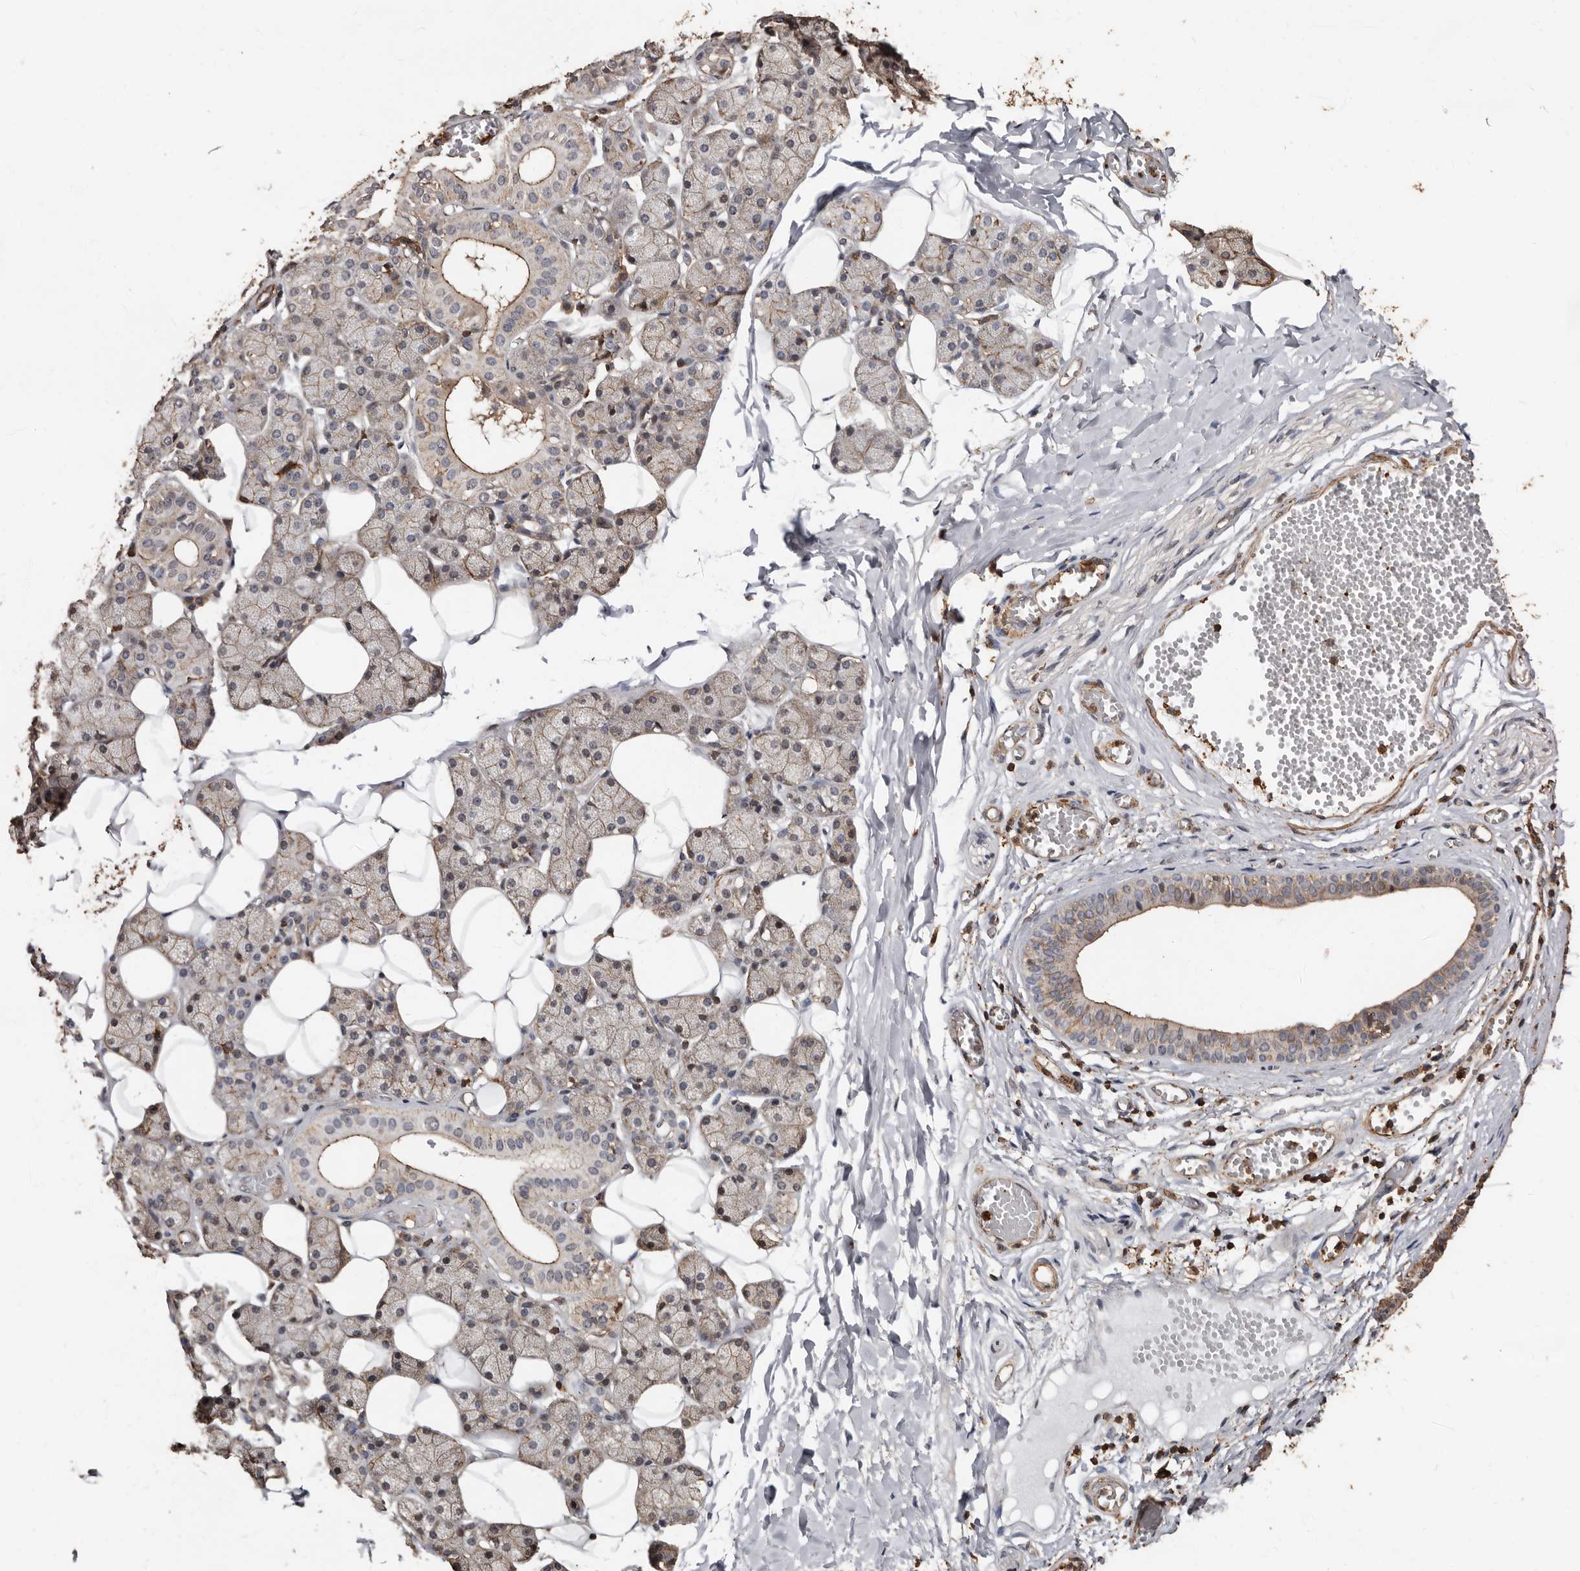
{"staining": {"intensity": "weak", "quantity": "25%-75%", "location": "cytoplasmic/membranous"}, "tissue": "salivary gland", "cell_type": "Glandular cells", "image_type": "normal", "snomed": [{"axis": "morphology", "description": "Normal tissue, NOS"}, {"axis": "topography", "description": "Salivary gland"}], "caption": "IHC photomicrograph of normal salivary gland stained for a protein (brown), which displays low levels of weak cytoplasmic/membranous expression in about 25%-75% of glandular cells.", "gene": "GSK3A", "patient": {"sex": "female", "age": 33}}